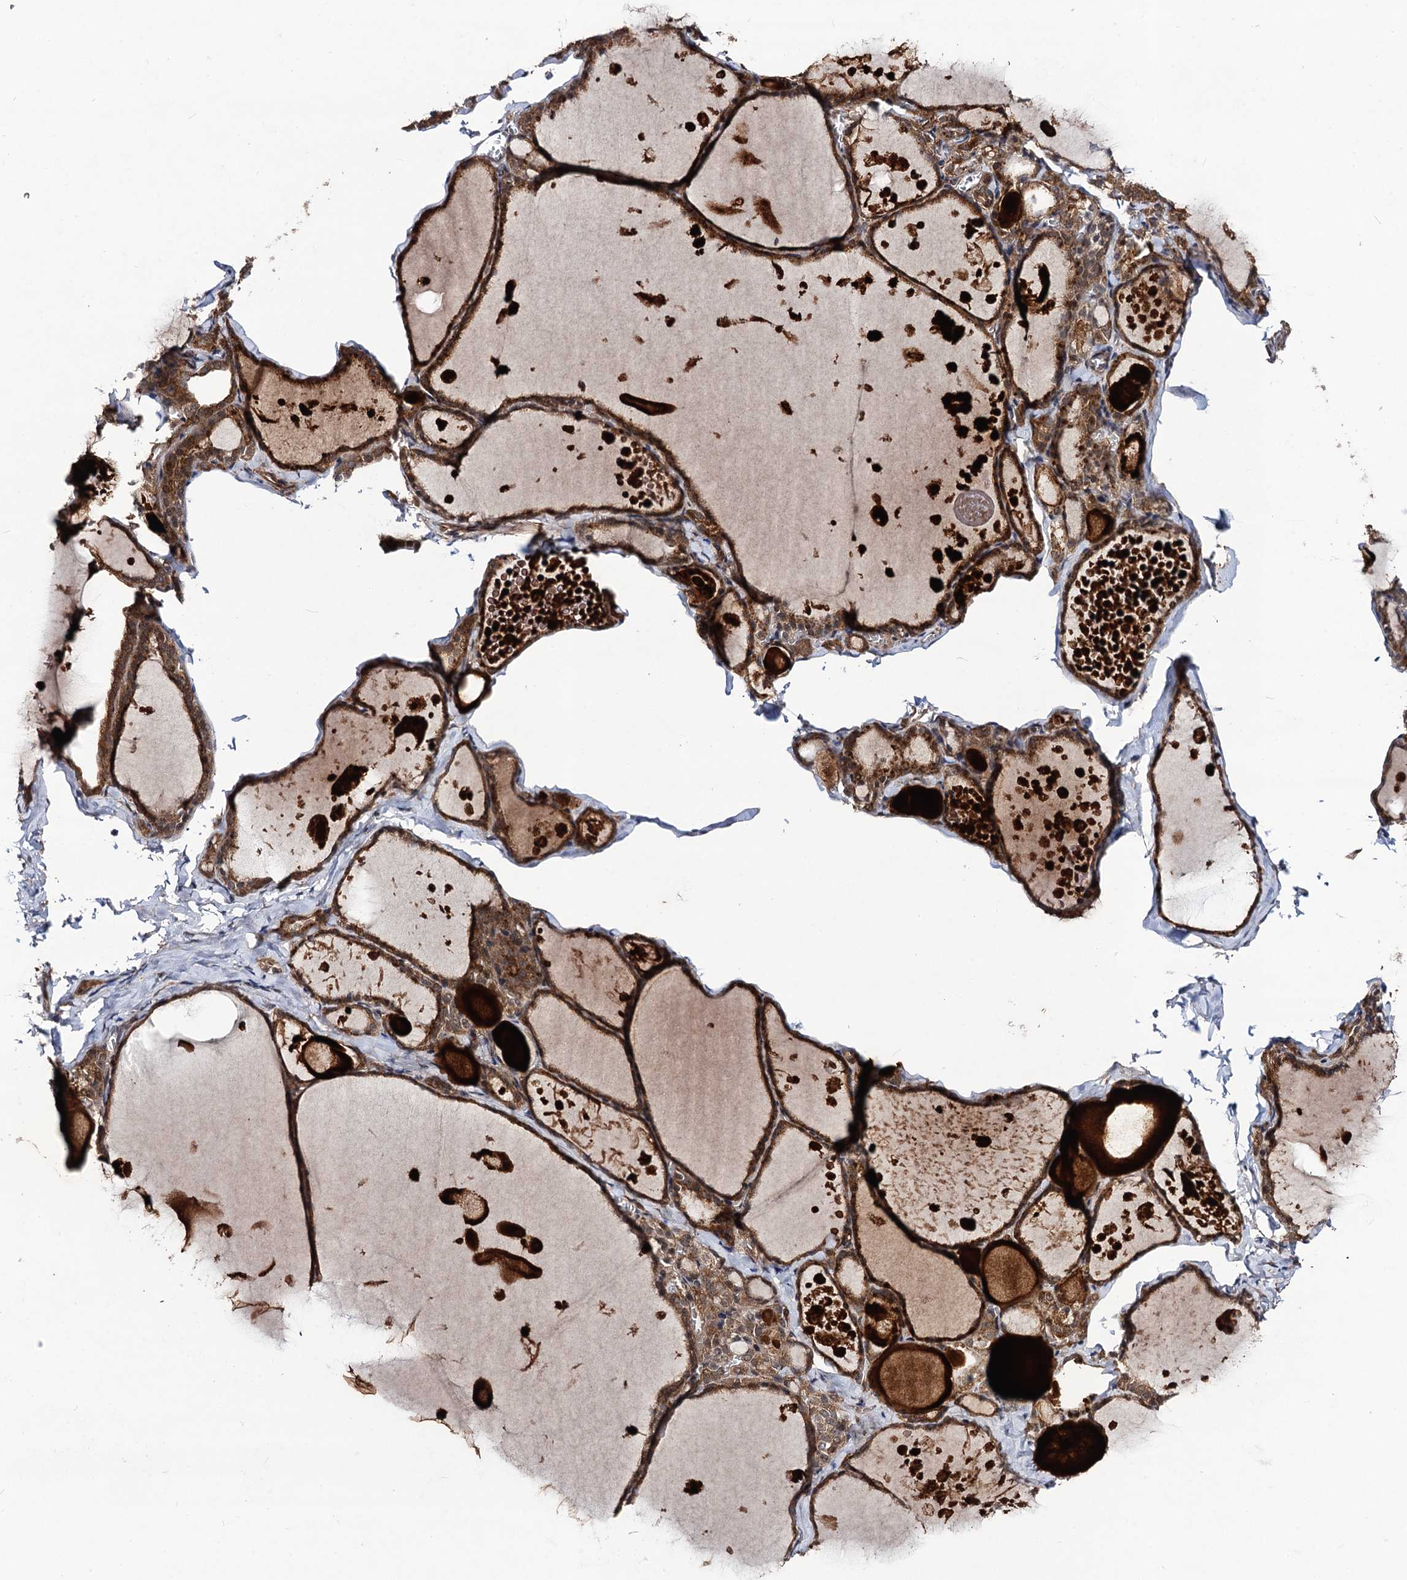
{"staining": {"intensity": "strong", "quantity": ">75%", "location": "cytoplasmic/membranous"}, "tissue": "thyroid gland", "cell_type": "Glandular cells", "image_type": "normal", "snomed": [{"axis": "morphology", "description": "Normal tissue, NOS"}, {"axis": "topography", "description": "Thyroid gland"}], "caption": "A brown stain highlights strong cytoplasmic/membranous positivity of a protein in glandular cells of unremarkable human thyroid gland.", "gene": "KXD1", "patient": {"sex": "male", "age": 56}}